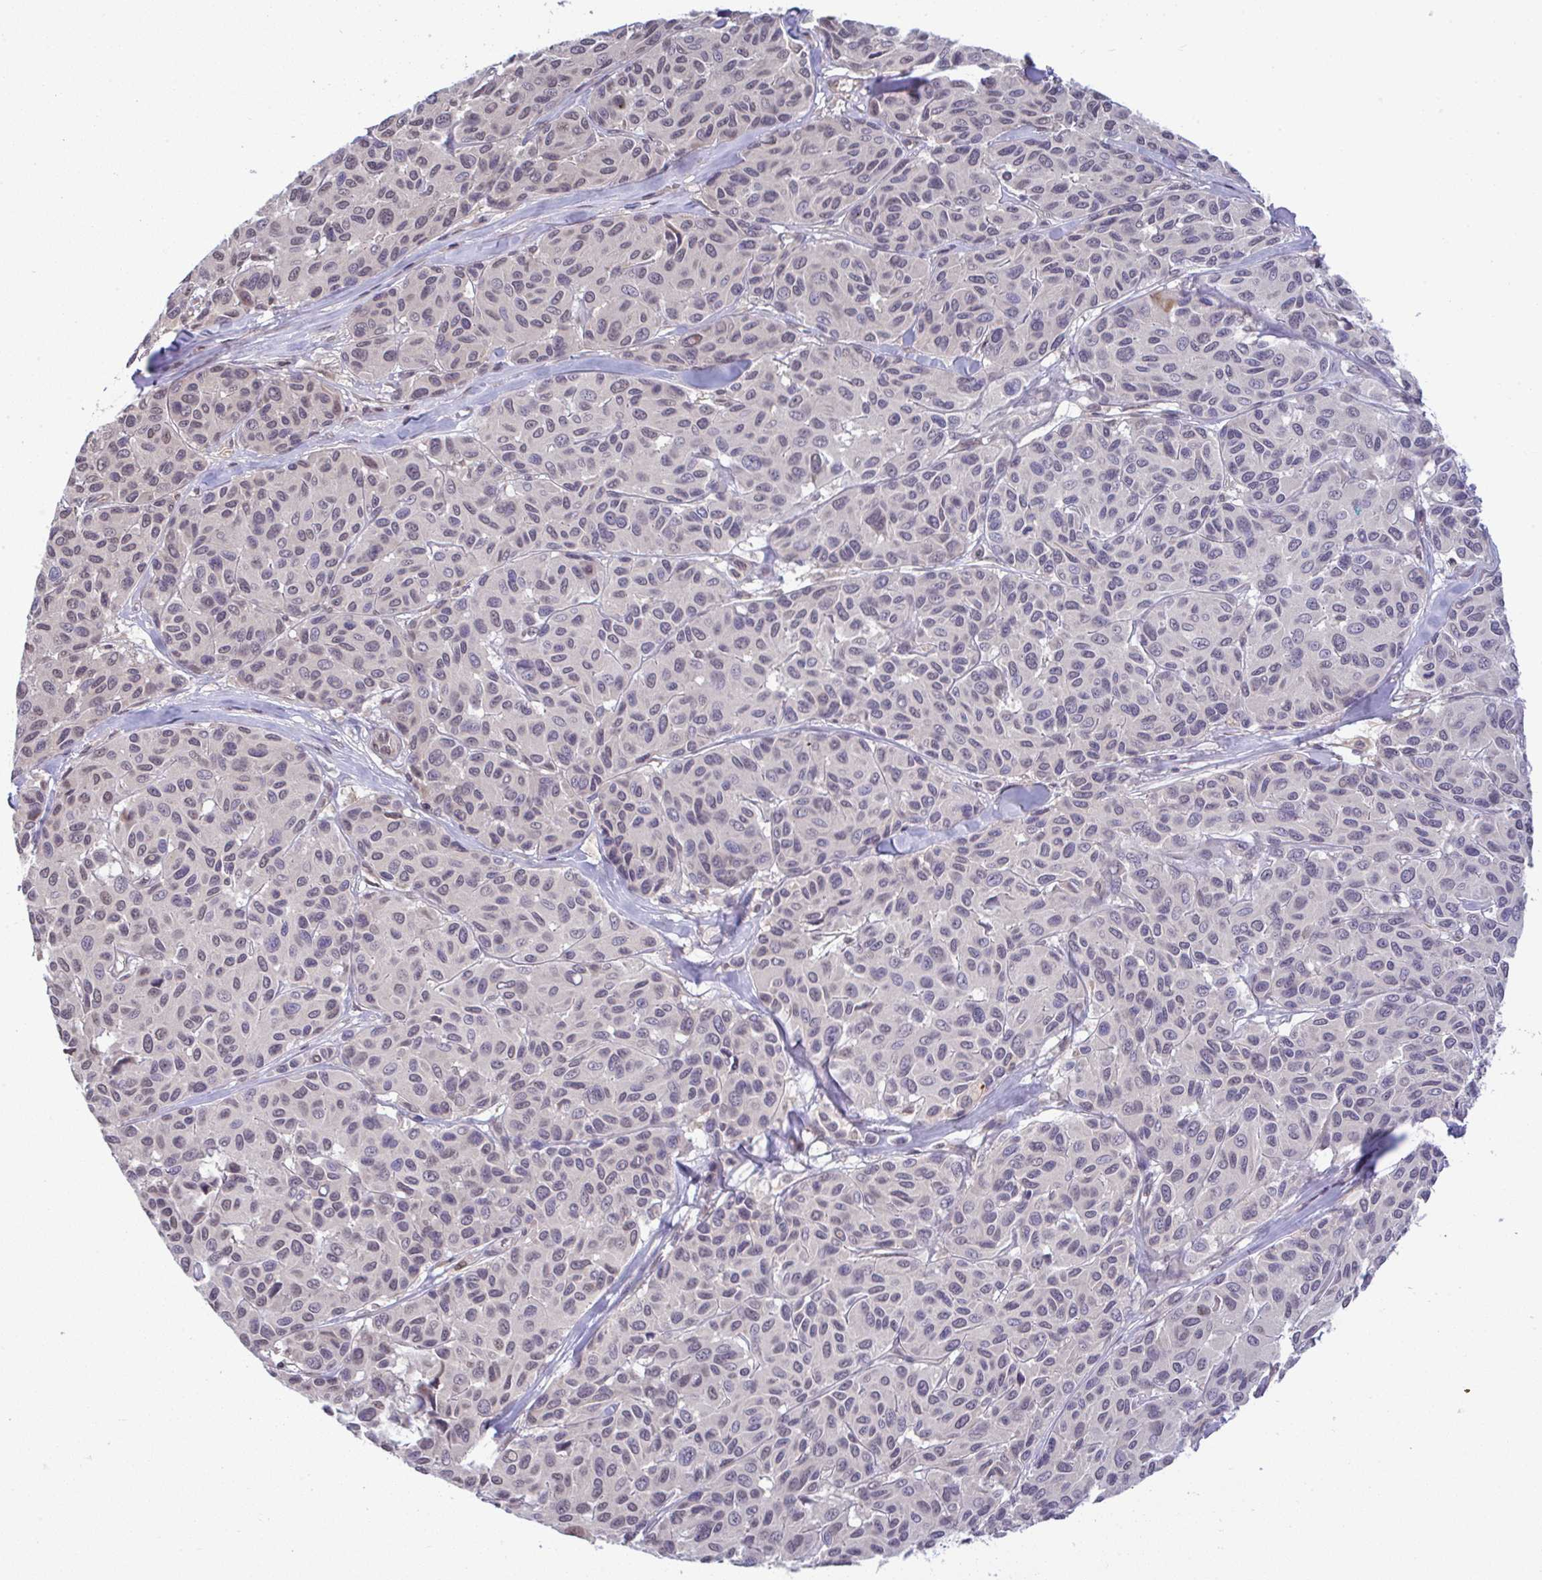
{"staining": {"intensity": "weak", "quantity": "<25%", "location": "nuclear"}, "tissue": "melanoma", "cell_type": "Tumor cells", "image_type": "cancer", "snomed": [{"axis": "morphology", "description": "Malignant melanoma, NOS"}, {"axis": "topography", "description": "Skin"}], "caption": "Melanoma was stained to show a protein in brown. There is no significant staining in tumor cells.", "gene": "C9orf64", "patient": {"sex": "female", "age": 66}}